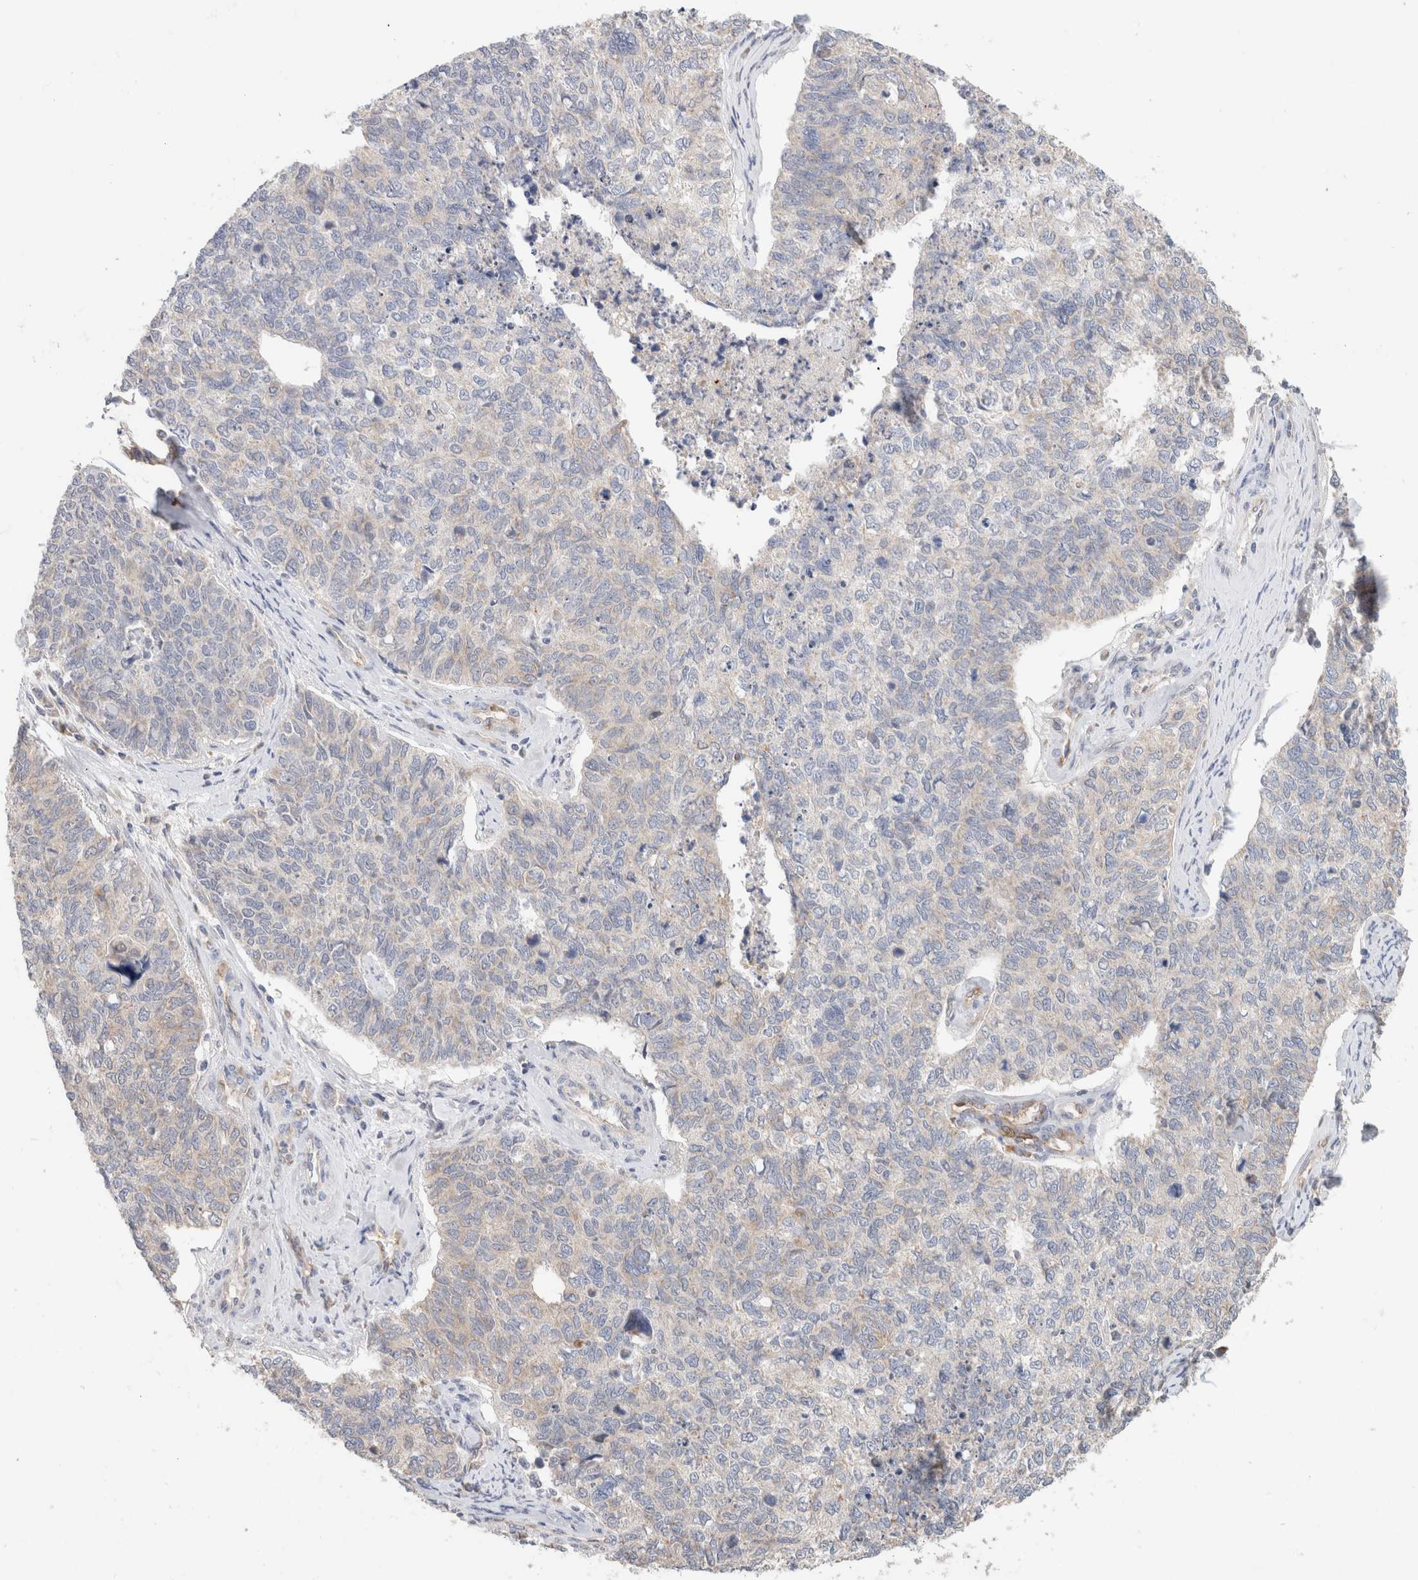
{"staining": {"intensity": "negative", "quantity": "none", "location": "none"}, "tissue": "cervical cancer", "cell_type": "Tumor cells", "image_type": "cancer", "snomed": [{"axis": "morphology", "description": "Squamous cell carcinoma, NOS"}, {"axis": "topography", "description": "Cervix"}], "caption": "Squamous cell carcinoma (cervical) was stained to show a protein in brown. There is no significant staining in tumor cells.", "gene": "CA13", "patient": {"sex": "female", "age": 63}}